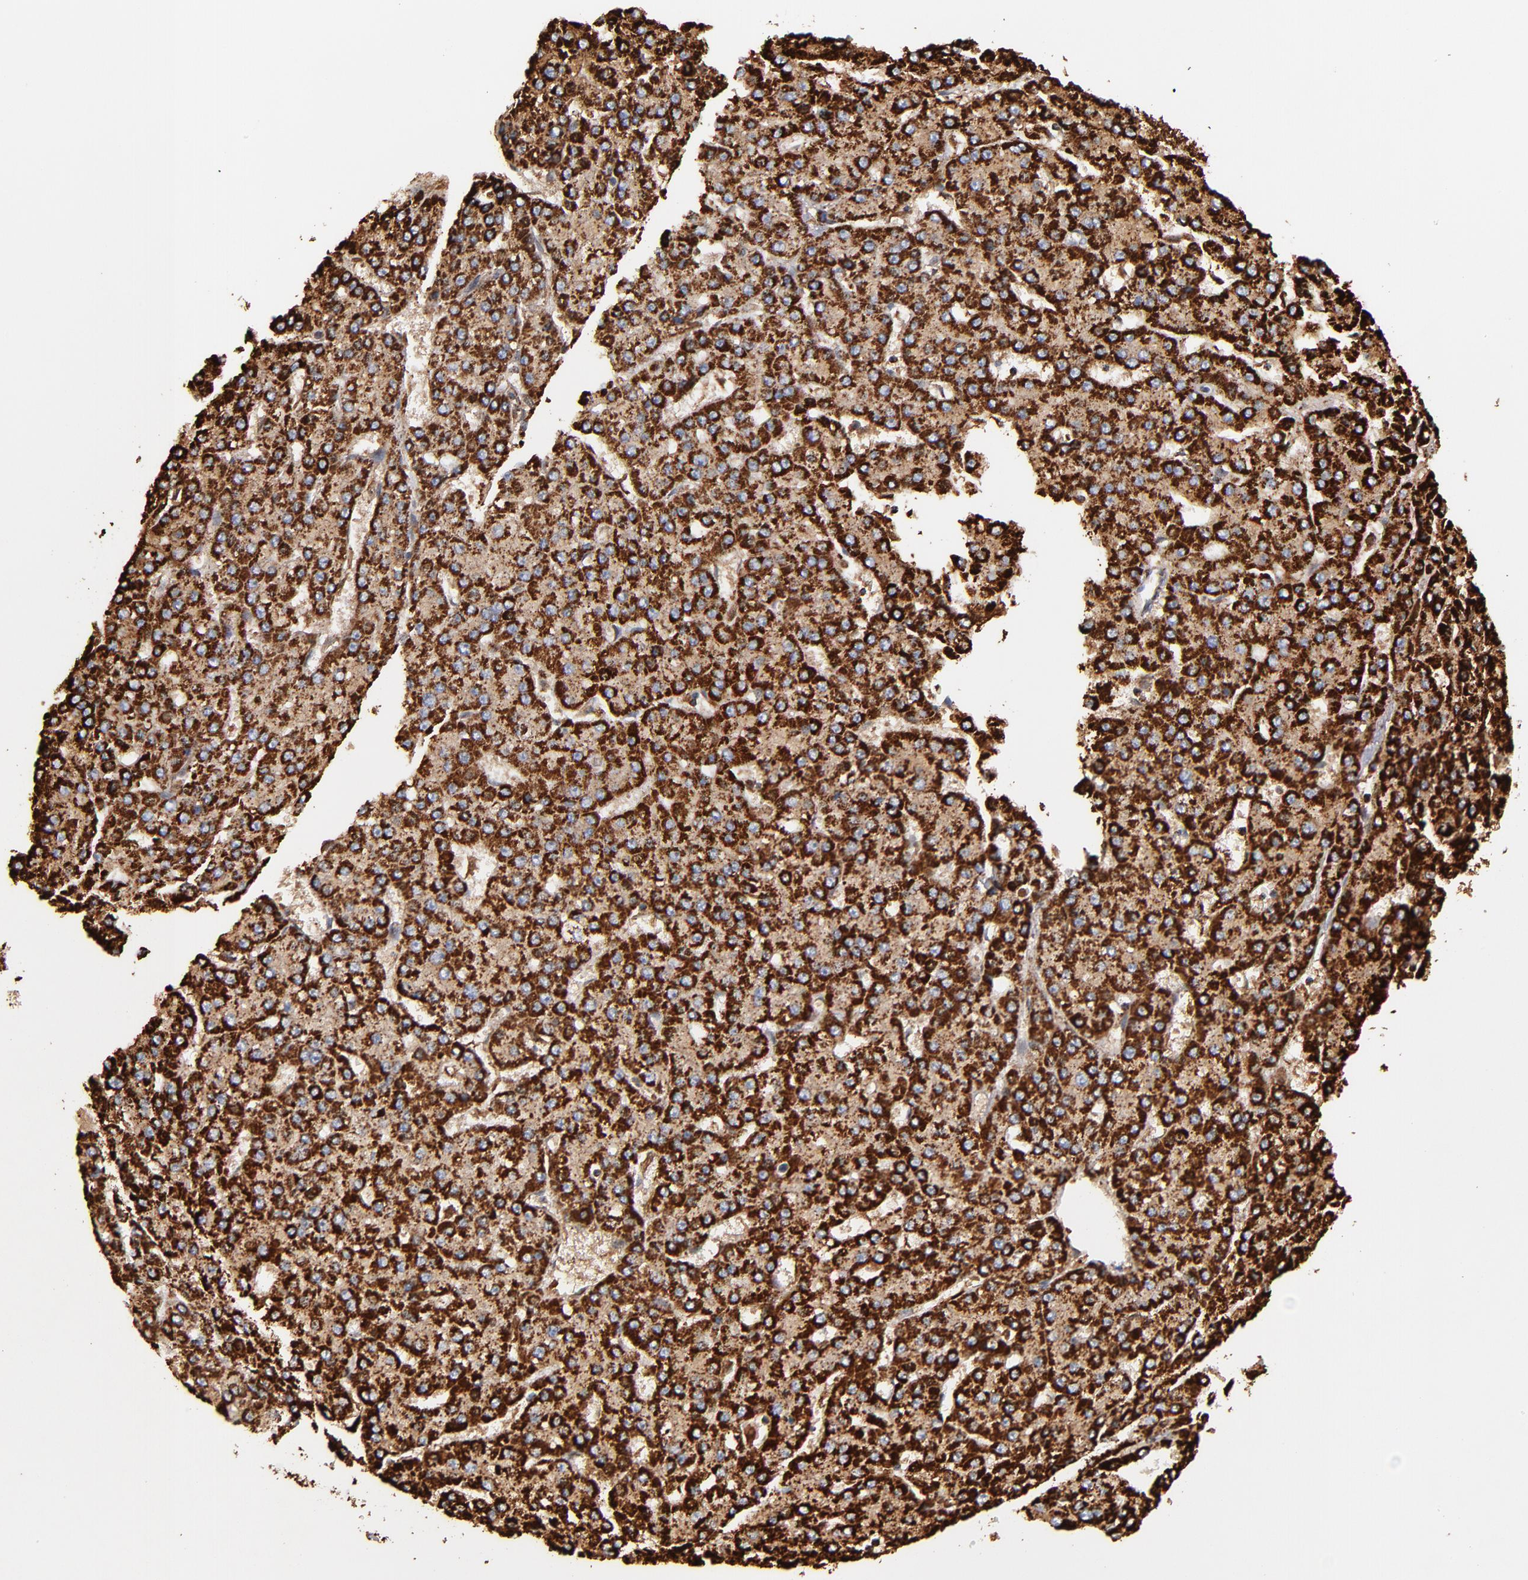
{"staining": {"intensity": "strong", "quantity": ">75%", "location": "cytoplasmic/membranous"}, "tissue": "liver cancer", "cell_type": "Tumor cells", "image_type": "cancer", "snomed": [{"axis": "morphology", "description": "Carcinoma, Hepatocellular, NOS"}, {"axis": "topography", "description": "Liver"}], "caption": "Approximately >75% of tumor cells in liver hepatocellular carcinoma exhibit strong cytoplasmic/membranous protein expression as visualized by brown immunohistochemical staining.", "gene": "SOD2", "patient": {"sex": "male", "age": 47}}